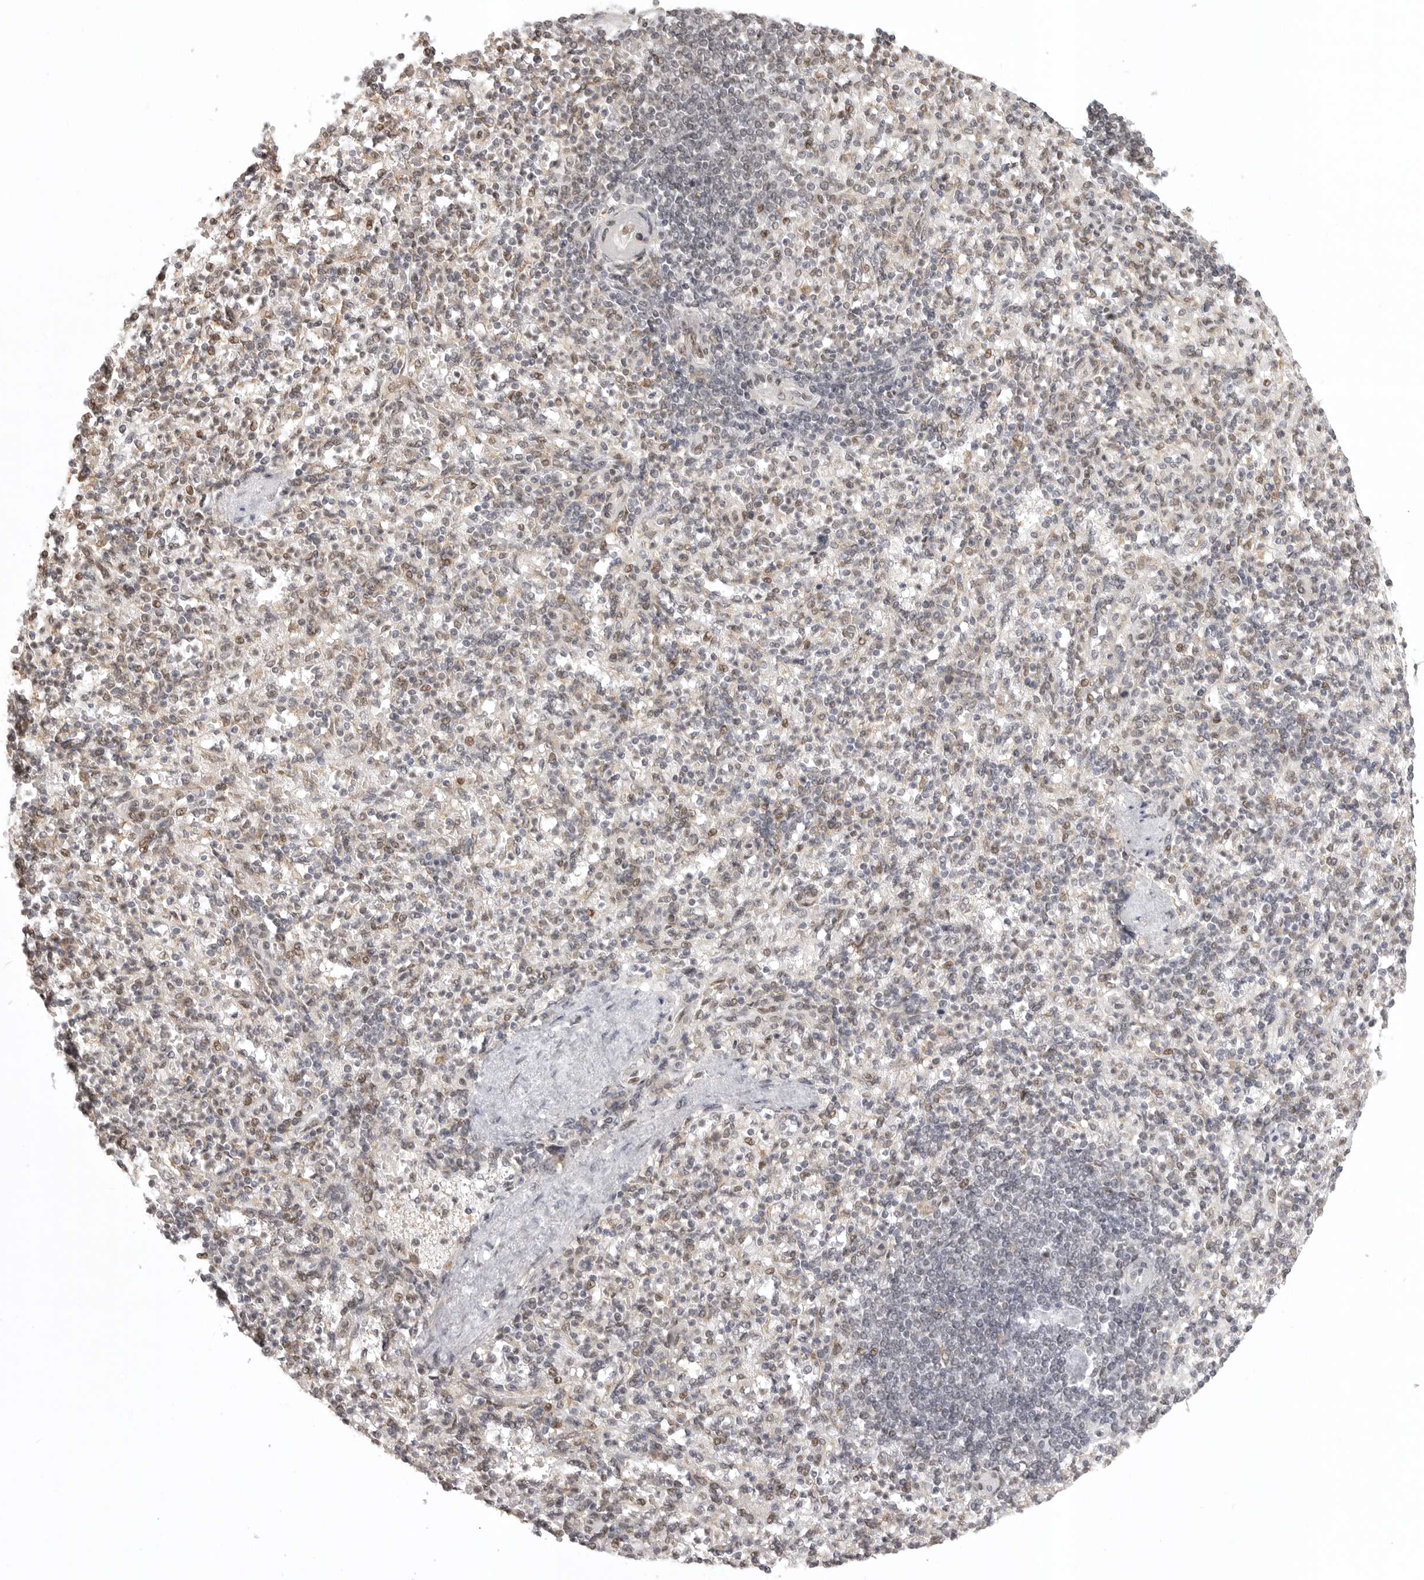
{"staining": {"intensity": "weak", "quantity": "<25%", "location": "nuclear"}, "tissue": "spleen", "cell_type": "Cells in red pulp", "image_type": "normal", "snomed": [{"axis": "morphology", "description": "Normal tissue, NOS"}, {"axis": "topography", "description": "Spleen"}], "caption": "Immunohistochemistry (IHC) image of normal human spleen stained for a protein (brown), which displays no positivity in cells in red pulp.", "gene": "ISG20L2", "patient": {"sex": "female", "age": 74}}